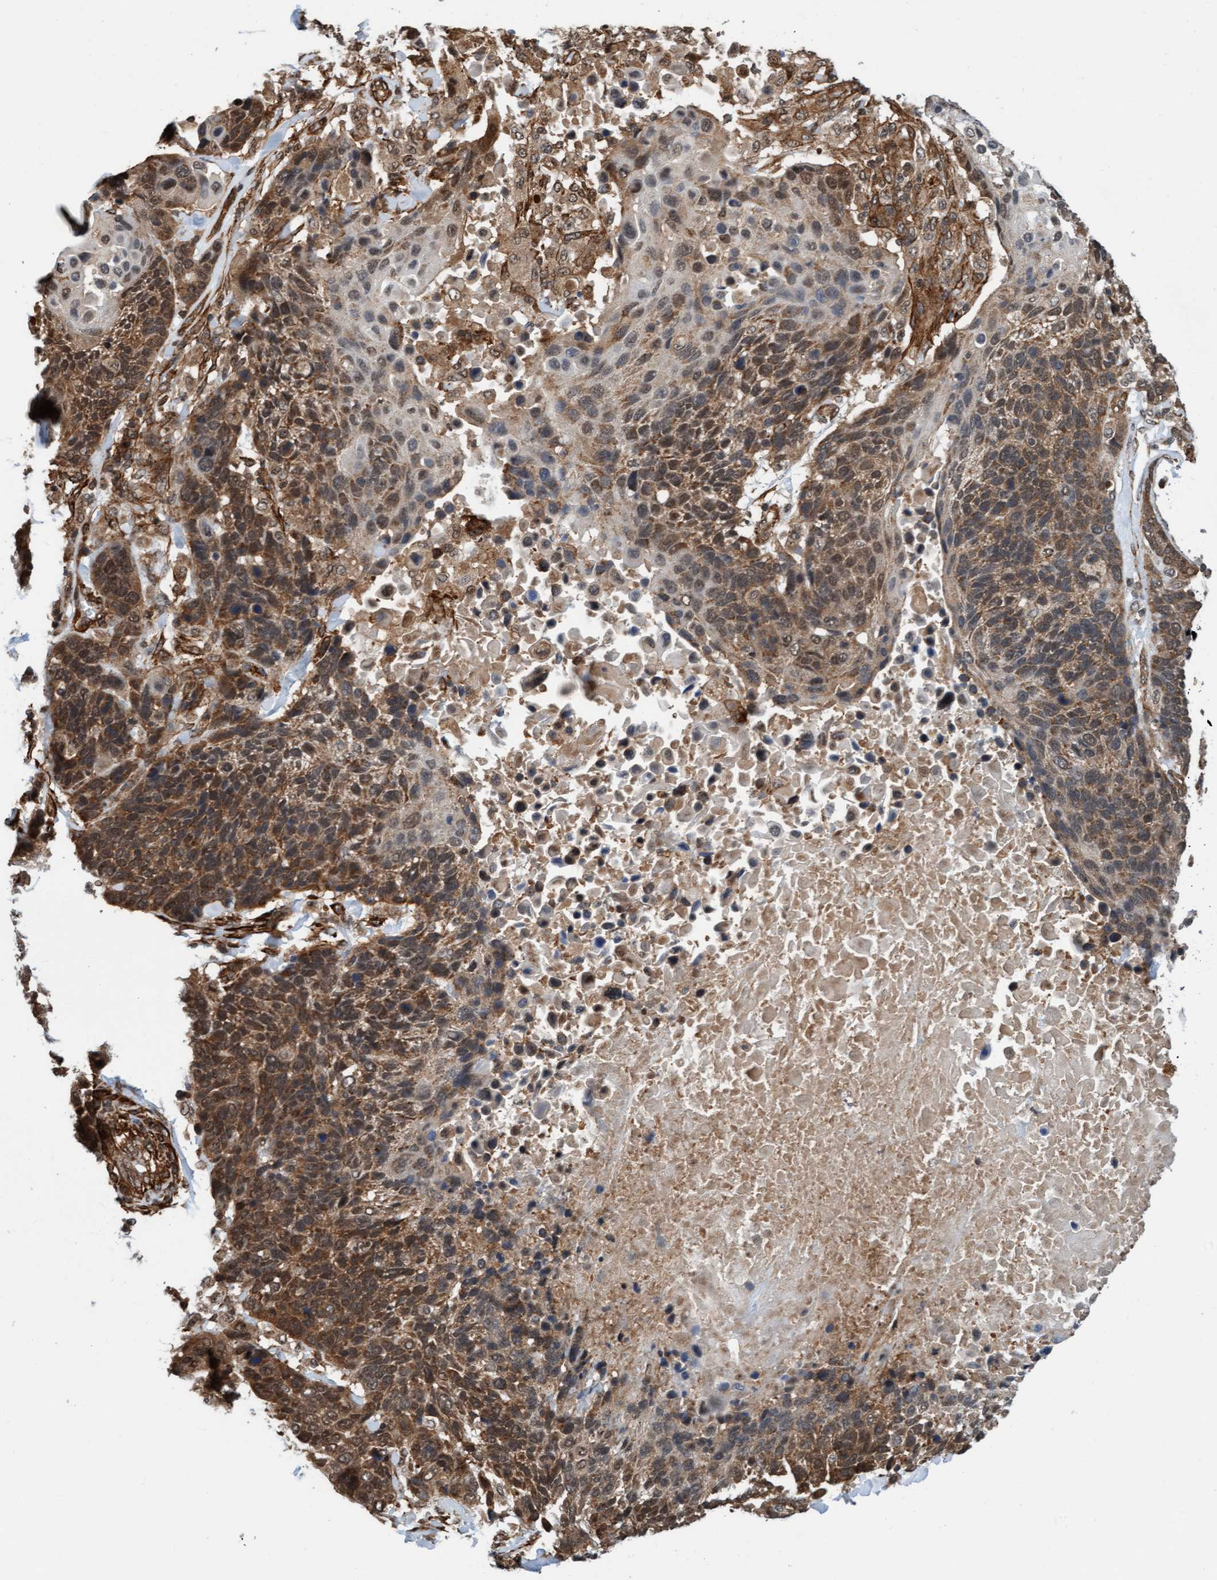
{"staining": {"intensity": "moderate", "quantity": ">75%", "location": "cytoplasmic/membranous,nuclear"}, "tissue": "lung cancer", "cell_type": "Tumor cells", "image_type": "cancer", "snomed": [{"axis": "morphology", "description": "Squamous cell carcinoma, NOS"}, {"axis": "topography", "description": "Lung"}], "caption": "This is an image of immunohistochemistry staining of lung cancer (squamous cell carcinoma), which shows moderate expression in the cytoplasmic/membranous and nuclear of tumor cells.", "gene": "STXBP4", "patient": {"sex": "male", "age": 65}}